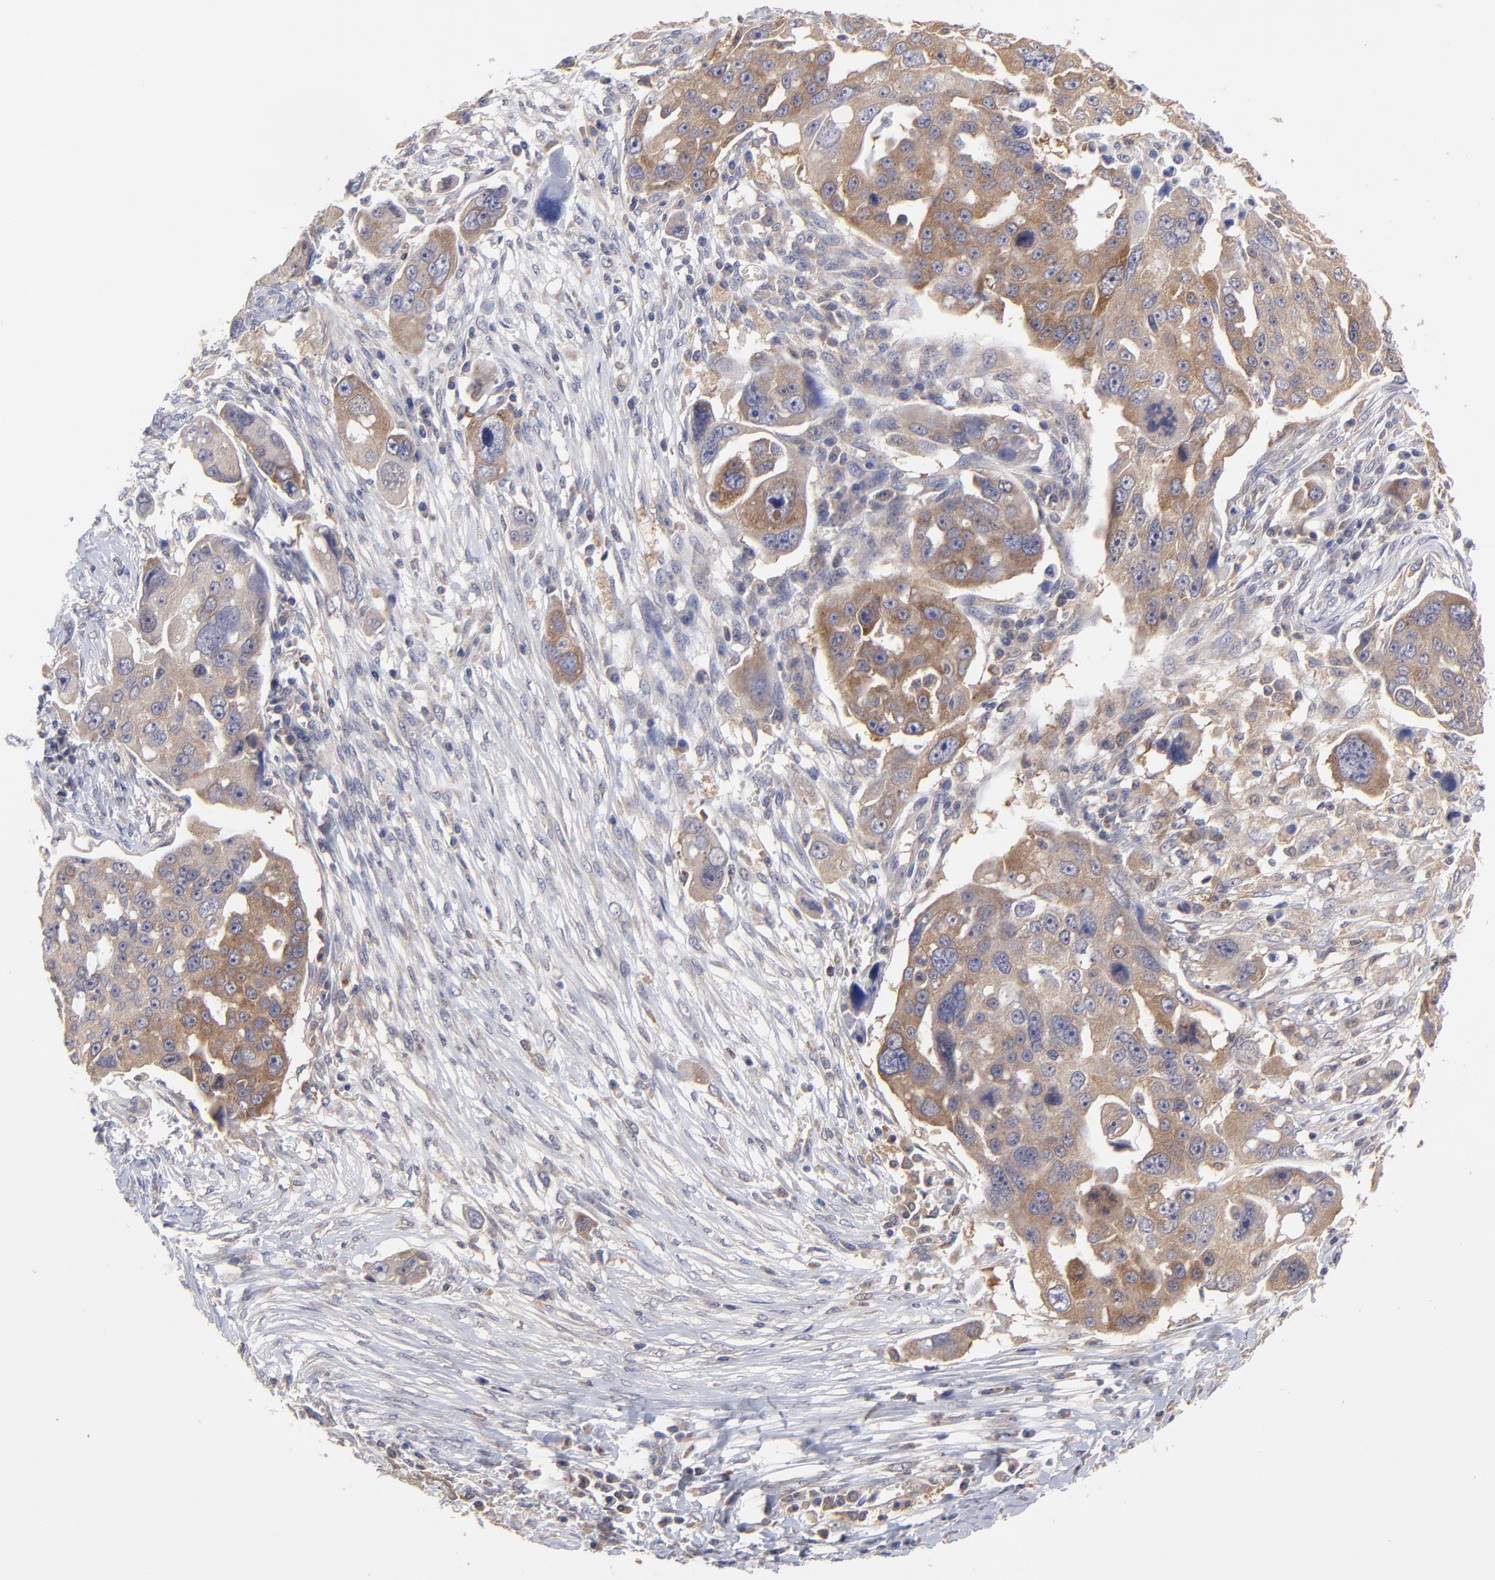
{"staining": {"intensity": "weak", "quantity": ">75%", "location": "cytoplasmic/membranous"}, "tissue": "ovarian cancer", "cell_type": "Tumor cells", "image_type": "cancer", "snomed": [{"axis": "morphology", "description": "Carcinoma, endometroid"}, {"axis": "topography", "description": "Ovary"}], "caption": "Human endometroid carcinoma (ovarian) stained with a protein marker displays weak staining in tumor cells.", "gene": "GART", "patient": {"sex": "female", "age": 75}}